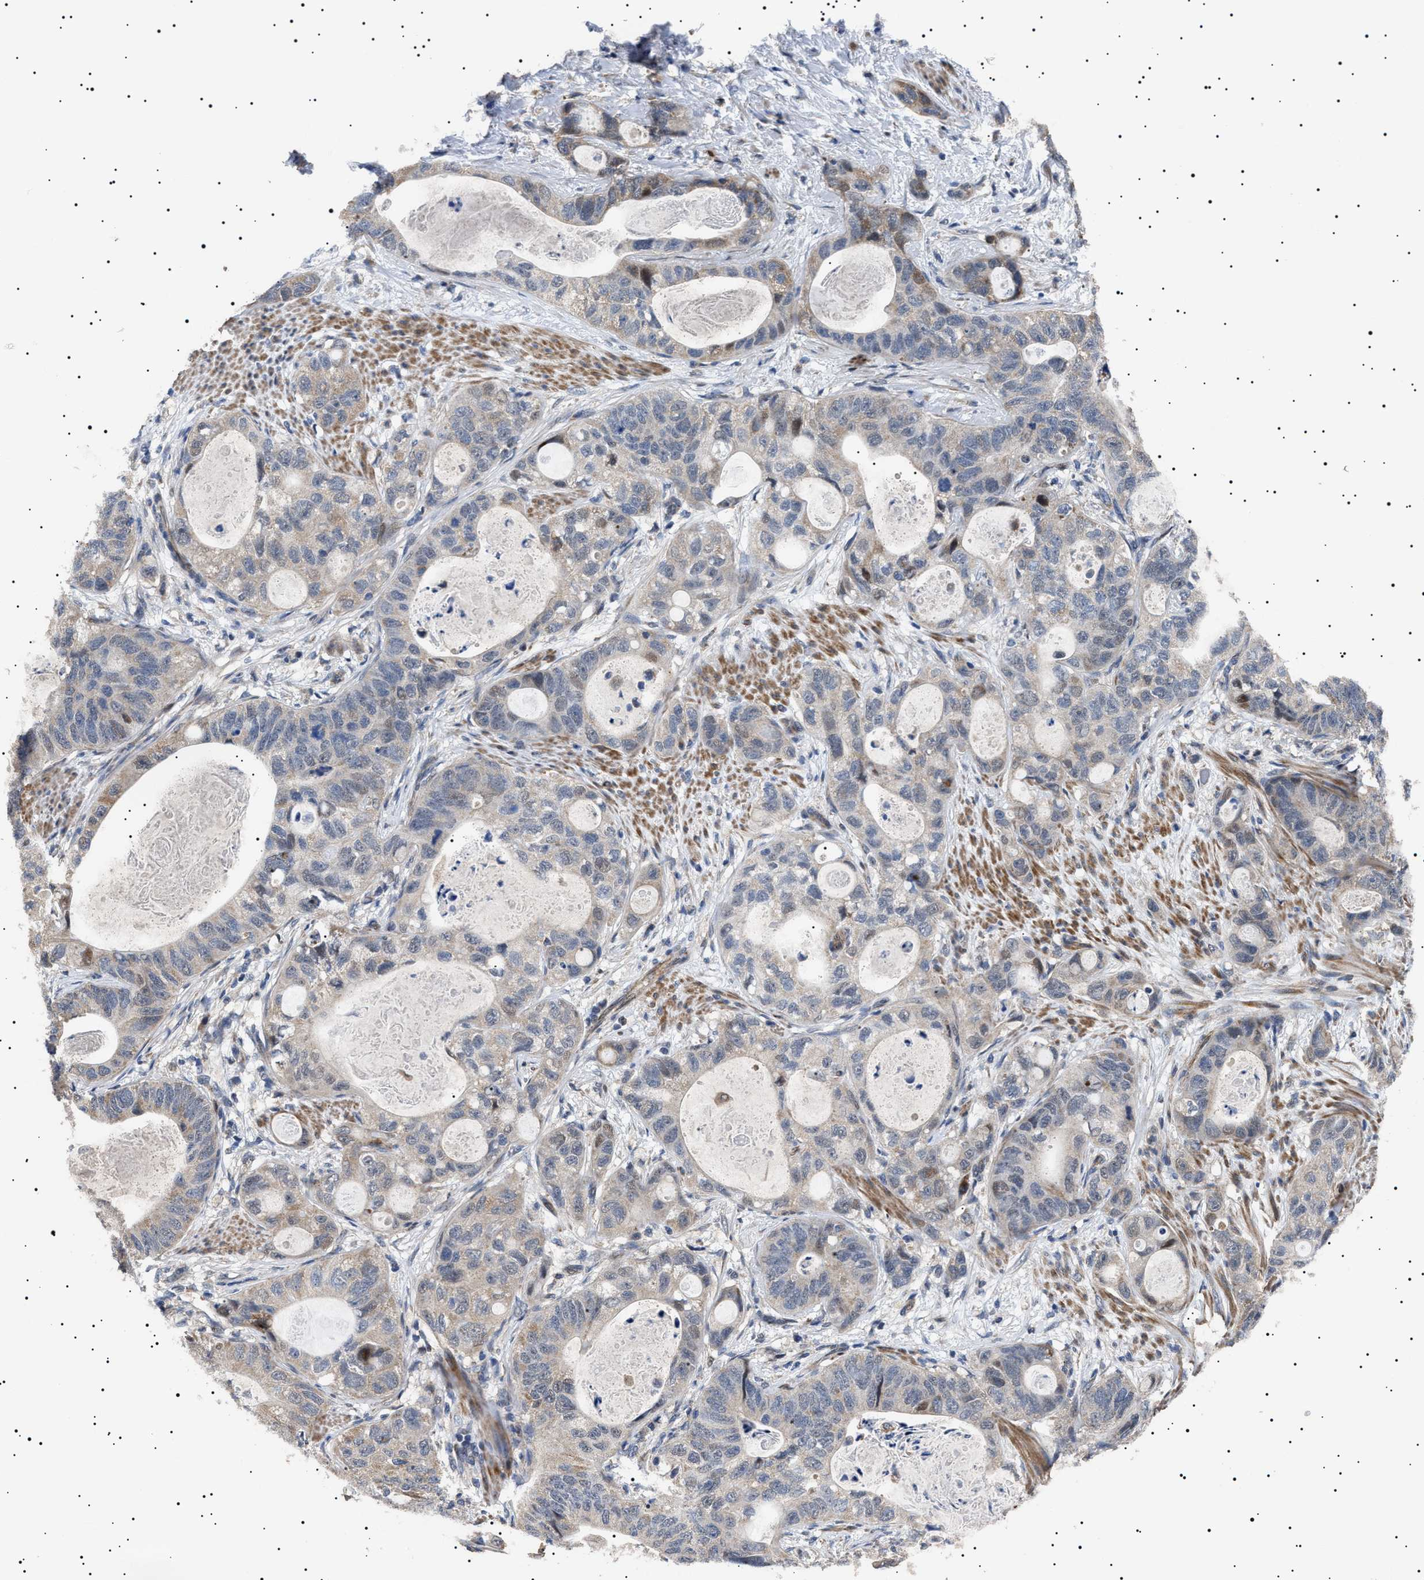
{"staining": {"intensity": "weak", "quantity": "<25%", "location": "cytoplasmic/membranous"}, "tissue": "stomach cancer", "cell_type": "Tumor cells", "image_type": "cancer", "snomed": [{"axis": "morphology", "description": "Normal tissue, NOS"}, {"axis": "morphology", "description": "Adenocarcinoma, NOS"}, {"axis": "topography", "description": "Stomach"}], "caption": "The immunohistochemistry (IHC) histopathology image has no significant staining in tumor cells of adenocarcinoma (stomach) tissue.", "gene": "RAB34", "patient": {"sex": "female", "age": 89}}